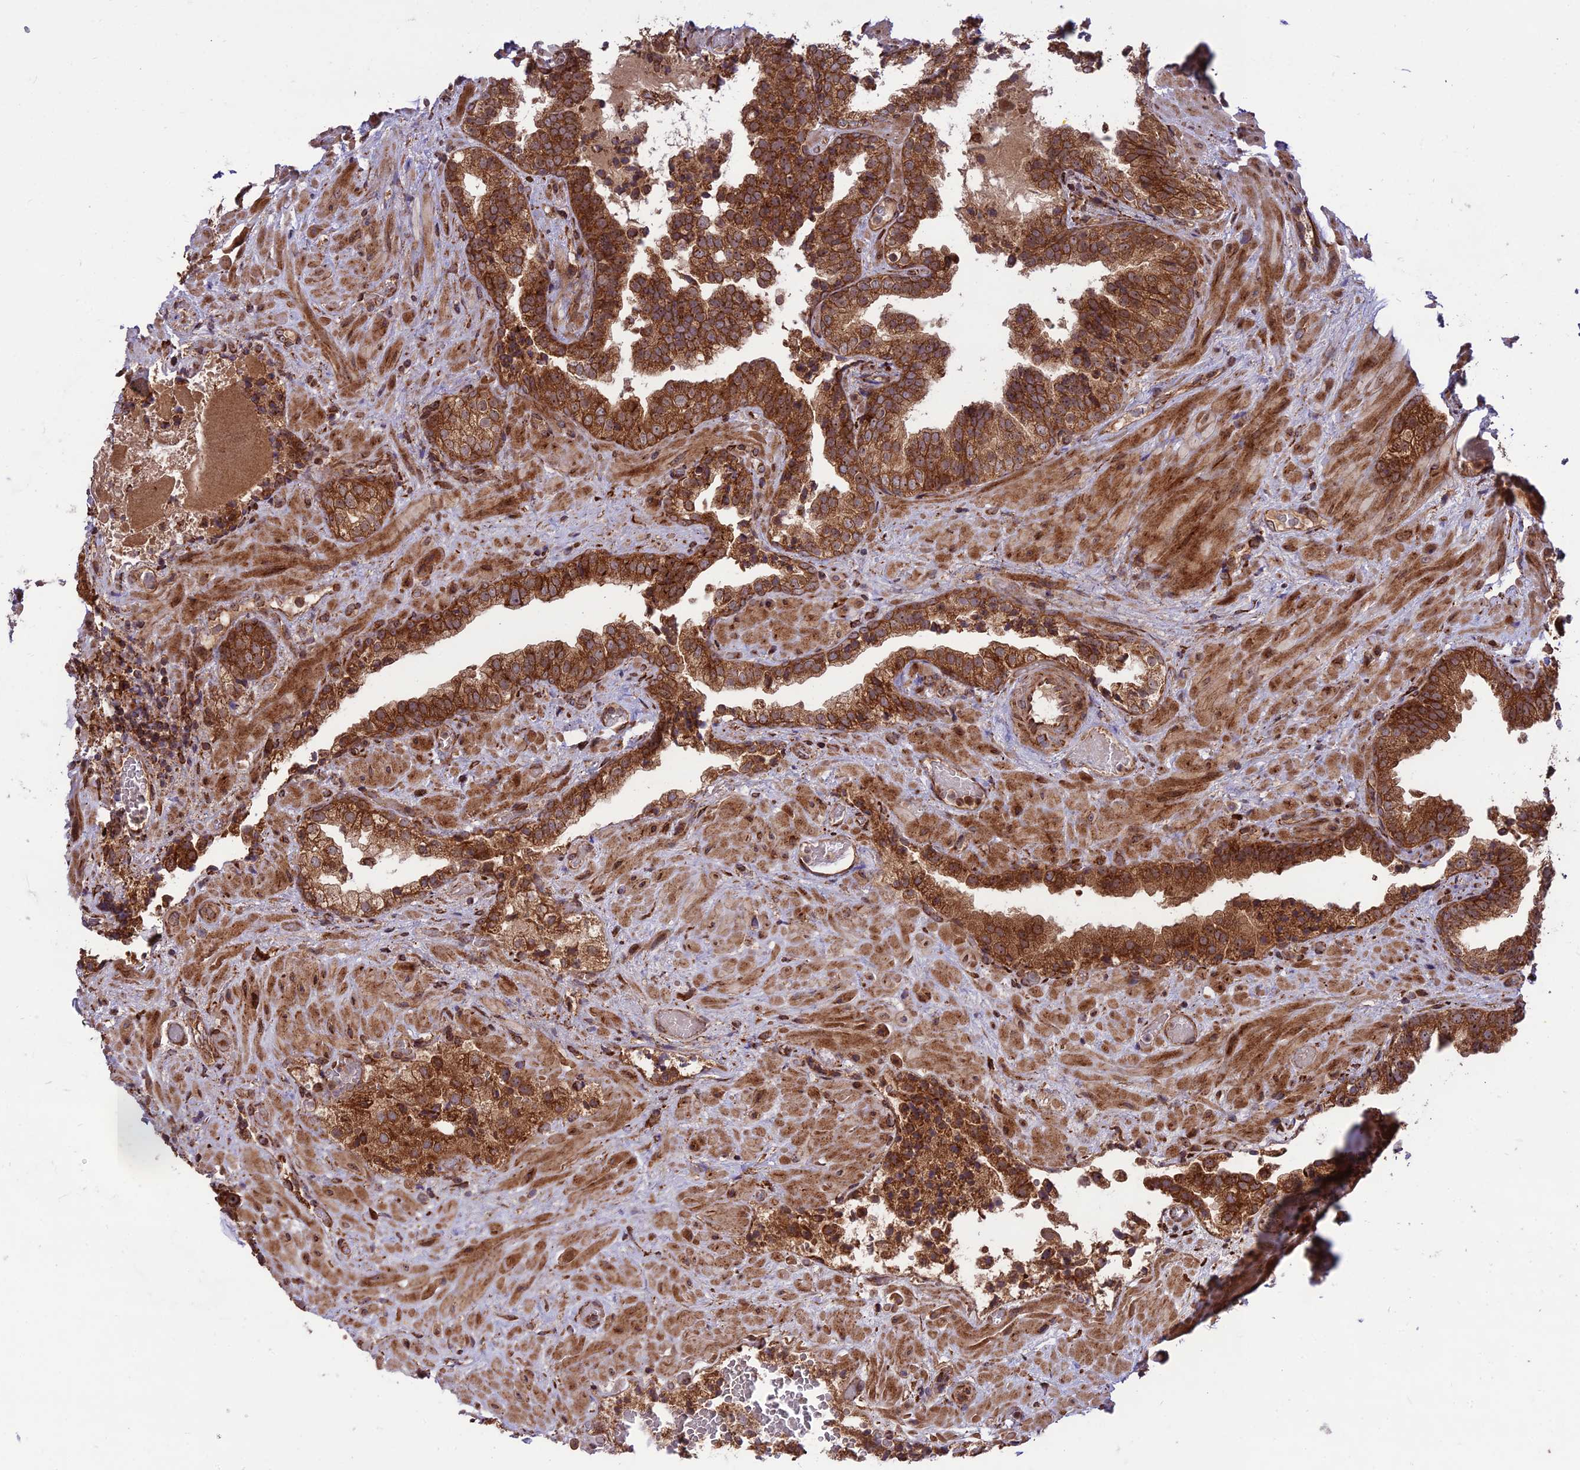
{"staining": {"intensity": "strong", "quantity": ">75%", "location": "cytoplasmic/membranous"}, "tissue": "prostate cancer", "cell_type": "Tumor cells", "image_type": "cancer", "snomed": [{"axis": "morphology", "description": "Adenocarcinoma, High grade"}, {"axis": "topography", "description": "Prostate and seminal vesicle, NOS"}], "caption": "Prostate cancer (adenocarcinoma (high-grade)) stained with immunohistochemistry (IHC) displays strong cytoplasmic/membranous staining in approximately >75% of tumor cells. The staining was performed using DAB (3,3'-diaminobenzidine) to visualize the protein expression in brown, while the nuclei were stained in blue with hematoxylin (Magnification: 20x).", "gene": "CRTAP", "patient": {"sex": "male", "age": 67}}